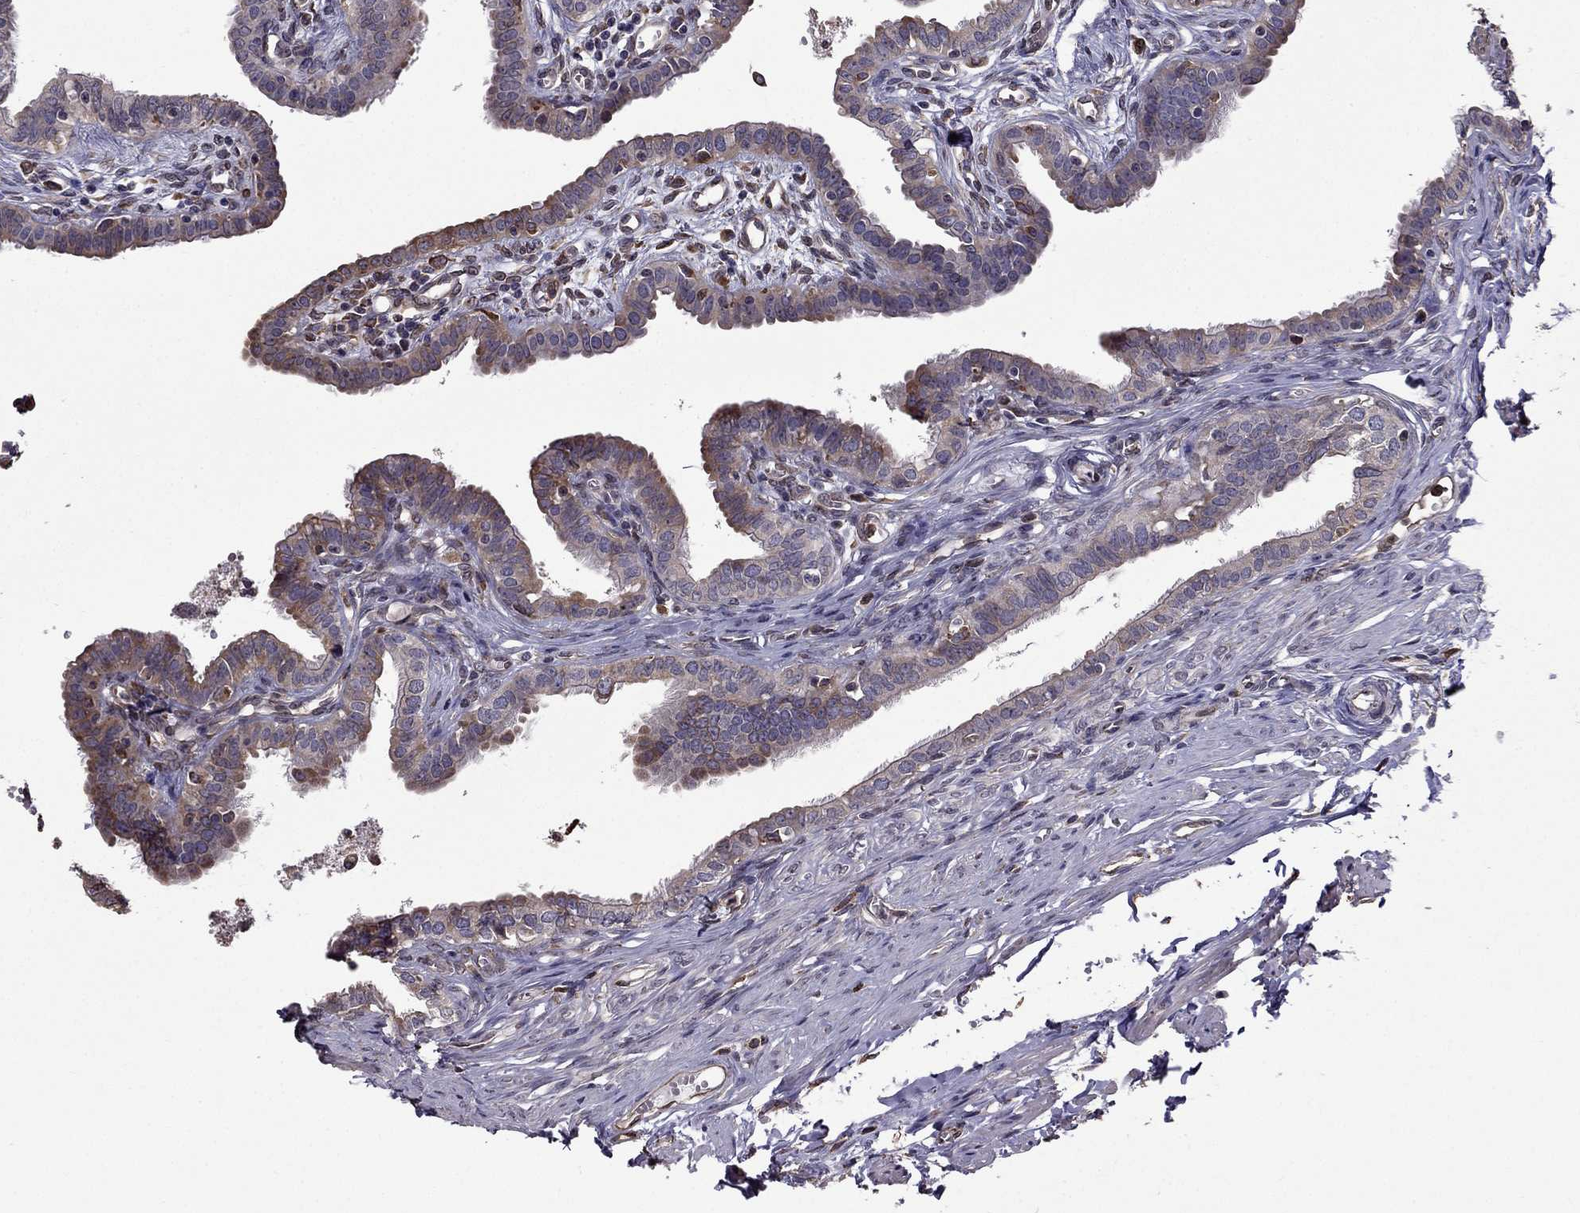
{"staining": {"intensity": "moderate", "quantity": "25%-75%", "location": "cytoplasmic/membranous"}, "tissue": "fallopian tube", "cell_type": "Glandular cells", "image_type": "normal", "snomed": [{"axis": "morphology", "description": "Normal tissue, NOS"}, {"axis": "morphology", "description": "Carcinoma, endometroid"}, {"axis": "topography", "description": "Fallopian tube"}, {"axis": "topography", "description": "Ovary"}], "caption": "Immunohistochemistry (IHC) photomicrograph of normal fallopian tube stained for a protein (brown), which displays medium levels of moderate cytoplasmic/membranous staining in approximately 25%-75% of glandular cells.", "gene": "IKBIP", "patient": {"sex": "female", "age": 42}}